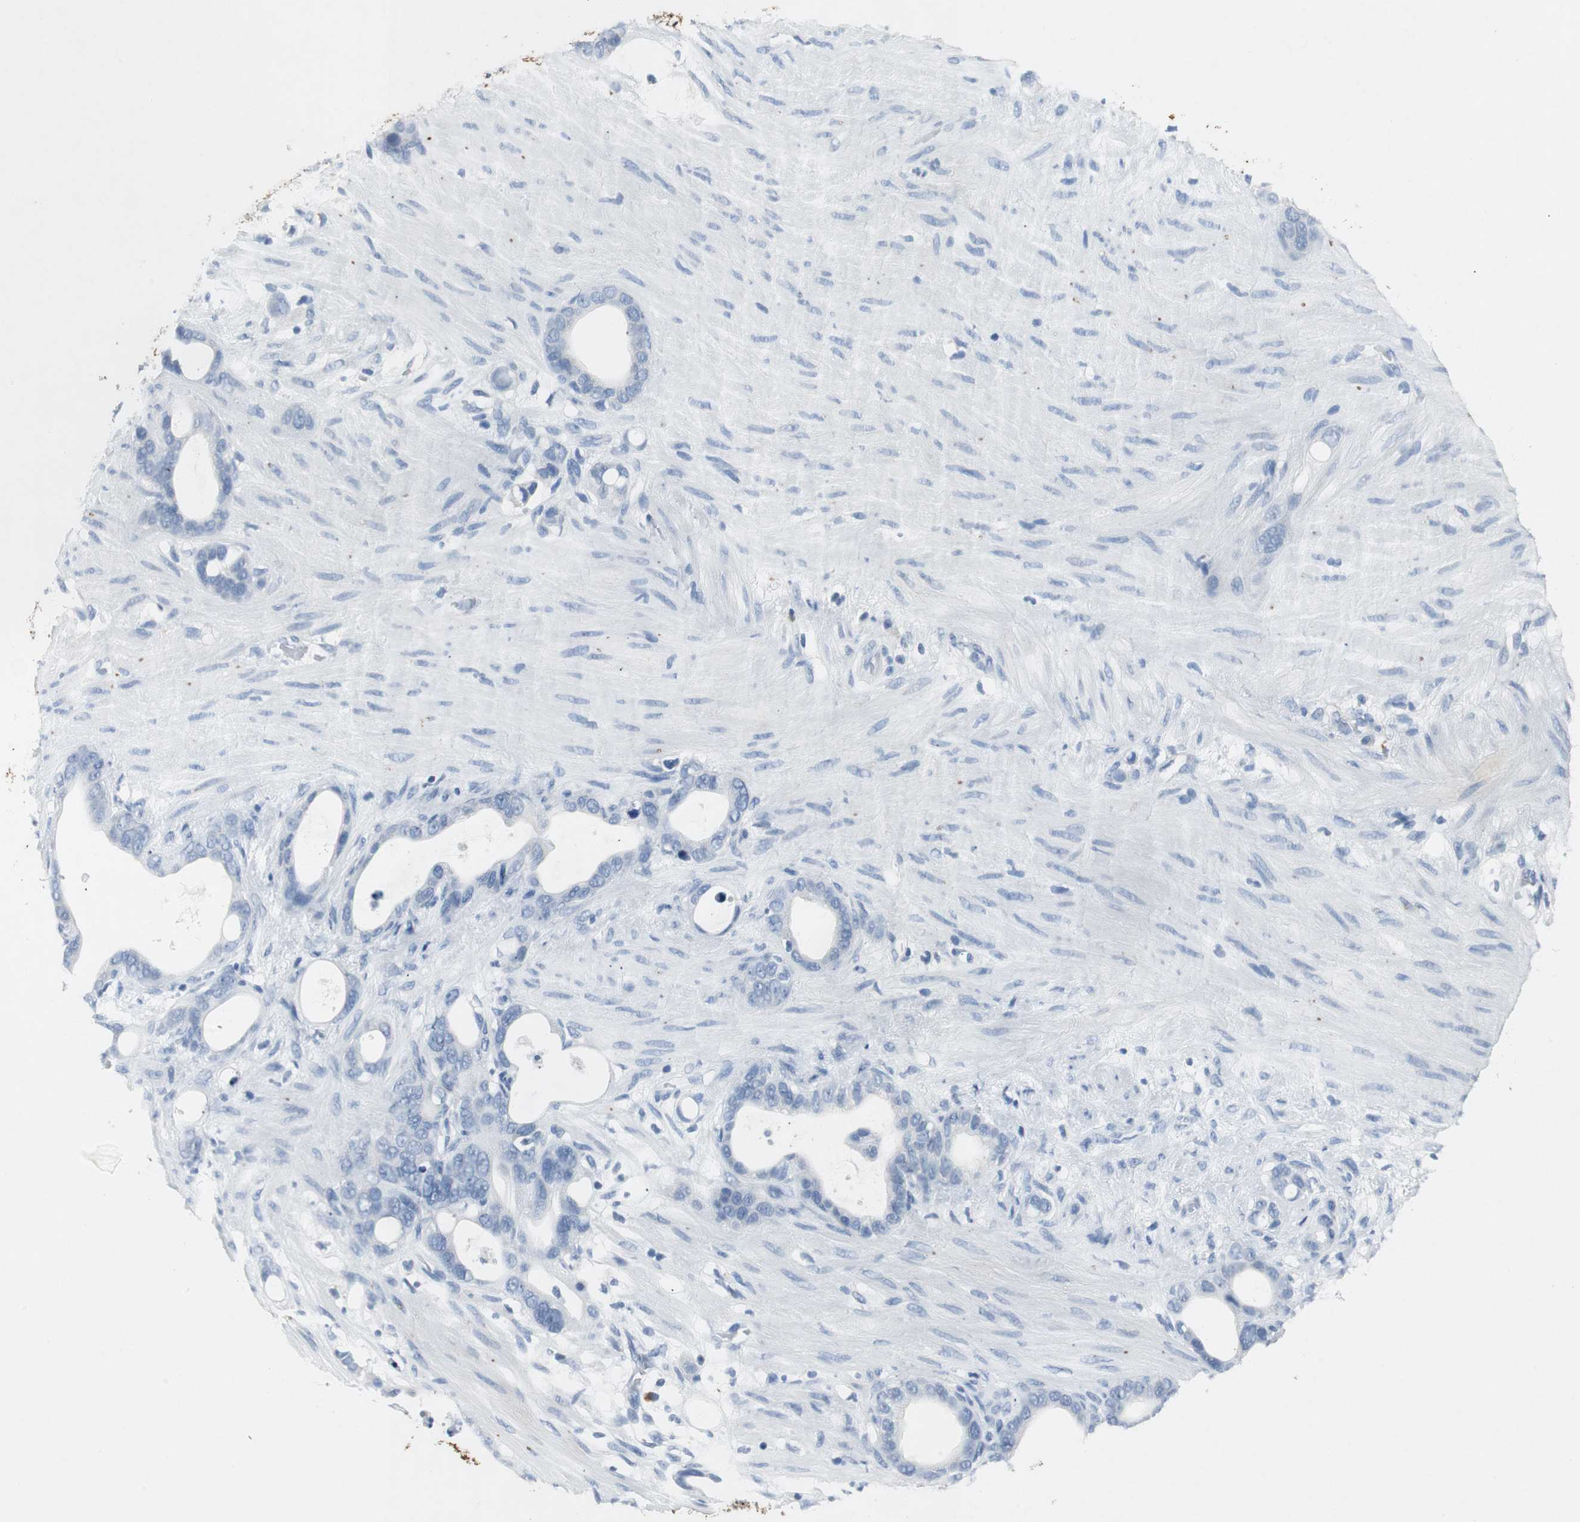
{"staining": {"intensity": "negative", "quantity": "none", "location": "none"}, "tissue": "stomach cancer", "cell_type": "Tumor cells", "image_type": "cancer", "snomed": [{"axis": "morphology", "description": "Adenocarcinoma, NOS"}, {"axis": "topography", "description": "Stomach"}], "caption": "A micrograph of human stomach cancer (adenocarcinoma) is negative for staining in tumor cells.", "gene": "LRP2", "patient": {"sex": "female", "age": 75}}